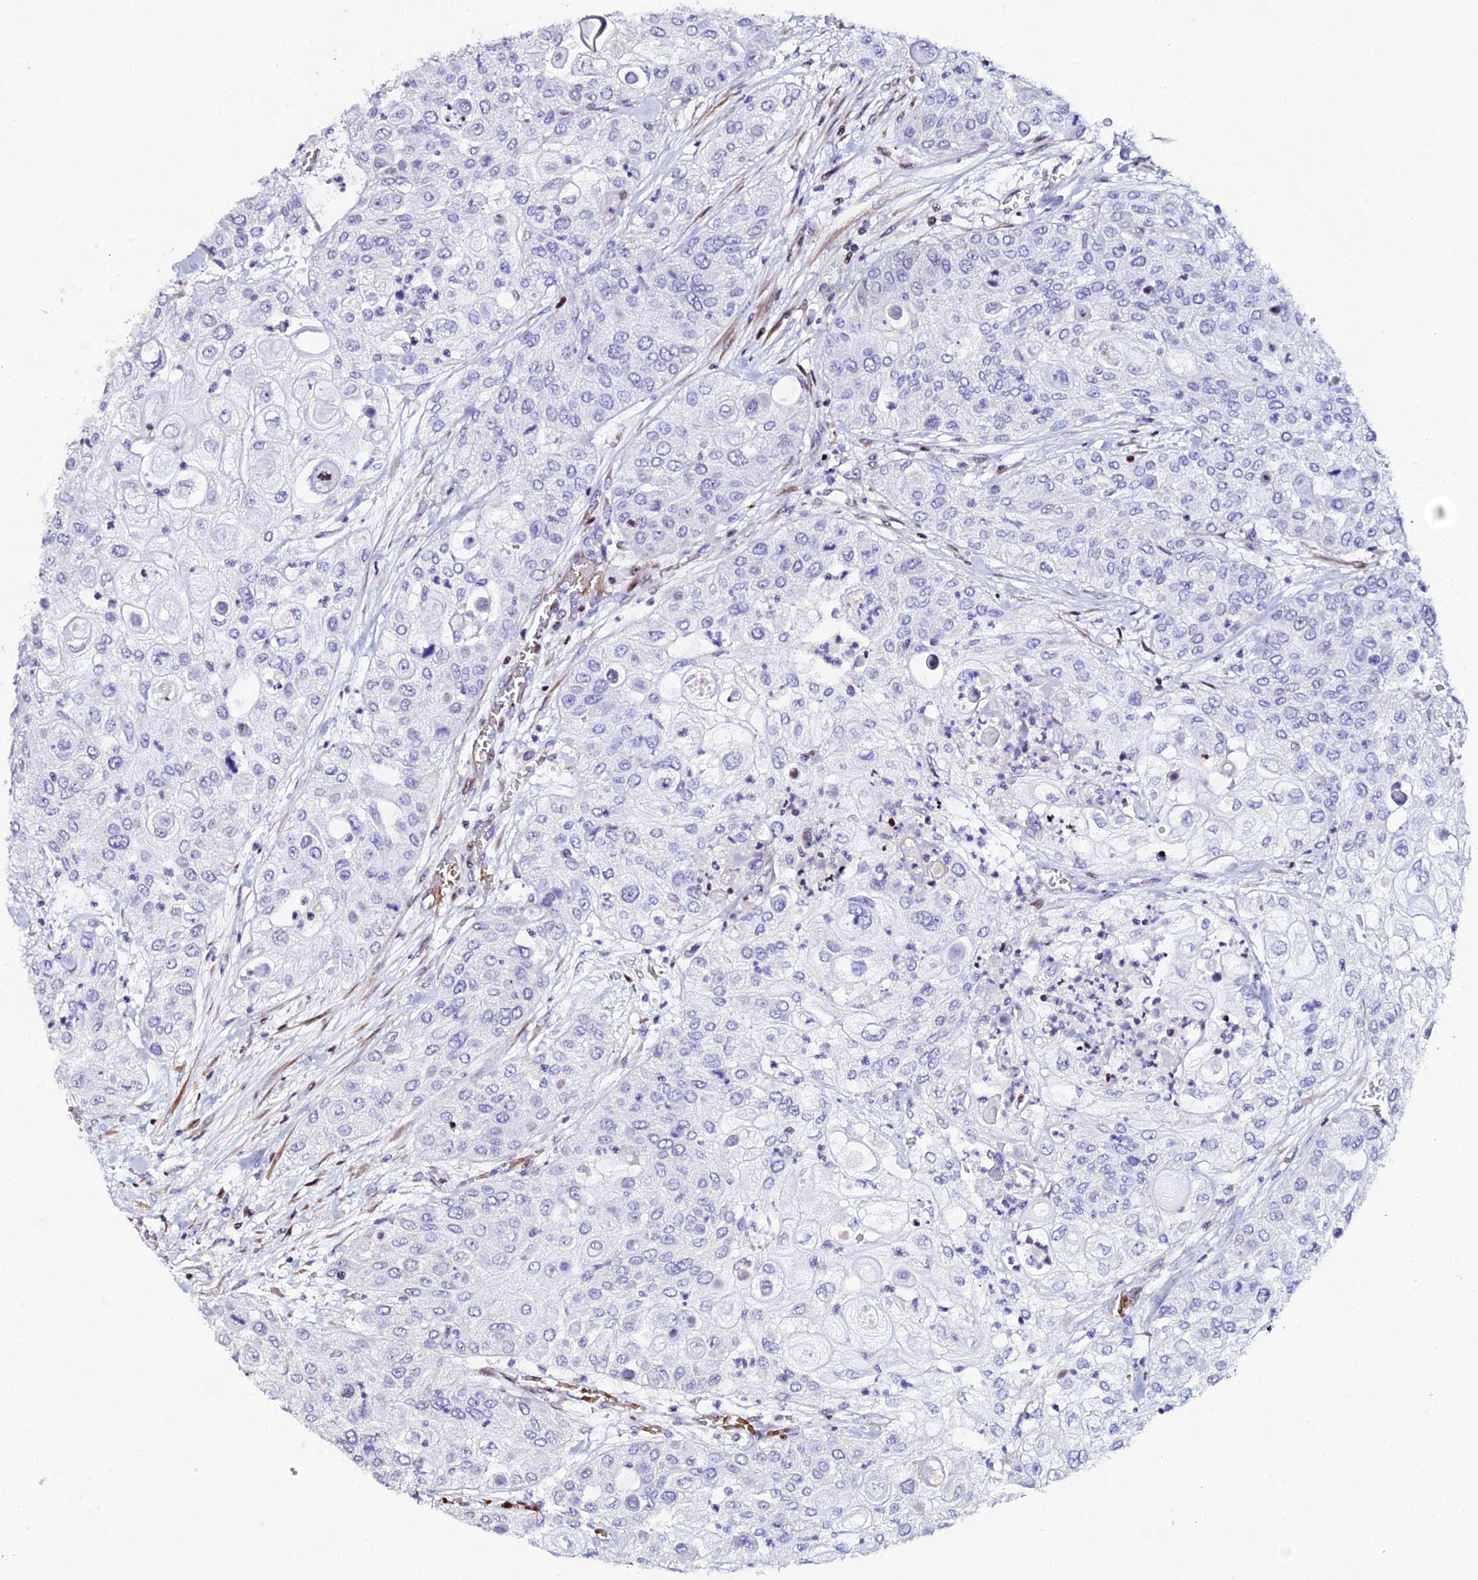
{"staining": {"intensity": "negative", "quantity": "none", "location": "none"}, "tissue": "urothelial cancer", "cell_type": "Tumor cells", "image_type": "cancer", "snomed": [{"axis": "morphology", "description": "Urothelial carcinoma, High grade"}, {"axis": "topography", "description": "Urinary bladder"}], "caption": "An immunohistochemistry micrograph of urothelial carcinoma (high-grade) is shown. There is no staining in tumor cells of urothelial carcinoma (high-grade). The staining was performed using DAB to visualize the protein expression in brown, while the nuclei were stained in blue with hematoxylin (Magnification: 20x).", "gene": "MYNN", "patient": {"sex": "female", "age": 79}}